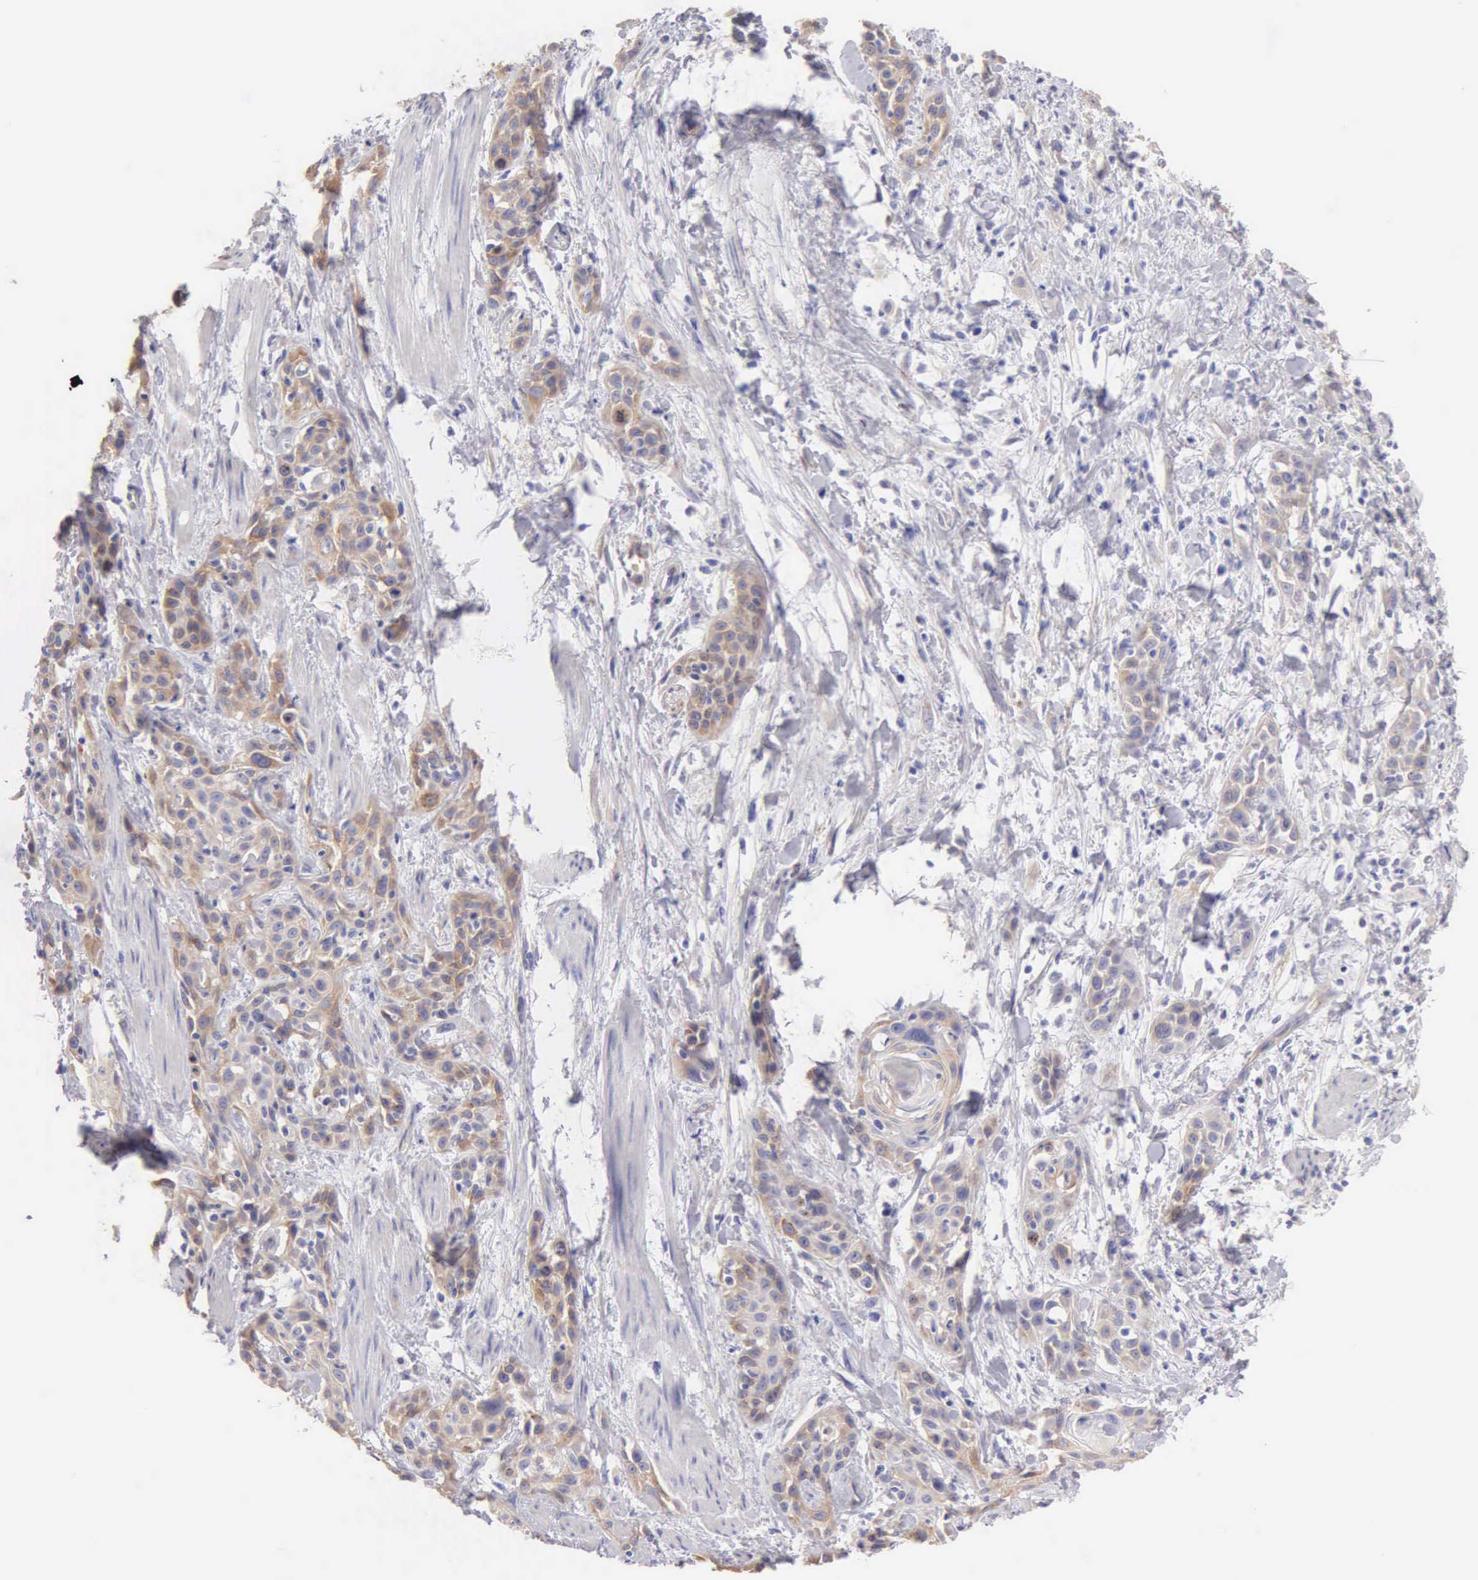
{"staining": {"intensity": "moderate", "quantity": "25%-75%", "location": "cytoplasmic/membranous"}, "tissue": "skin cancer", "cell_type": "Tumor cells", "image_type": "cancer", "snomed": [{"axis": "morphology", "description": "Squamous cell carcinoma, NOS"}, {"axis": "topography", "description": "Skin"}, {"axis": "topography", "description": "Anal"}], "caption": "Immunohistochemistry (IHC) image of skin cancer stained for a protein (brown), which demonstrates medium levels of moderate cytoplasmic/membranous expression in about 25%-75% of tumor cells.", "gene": "APP", "patient": {"sex": "male", "age": 64}}